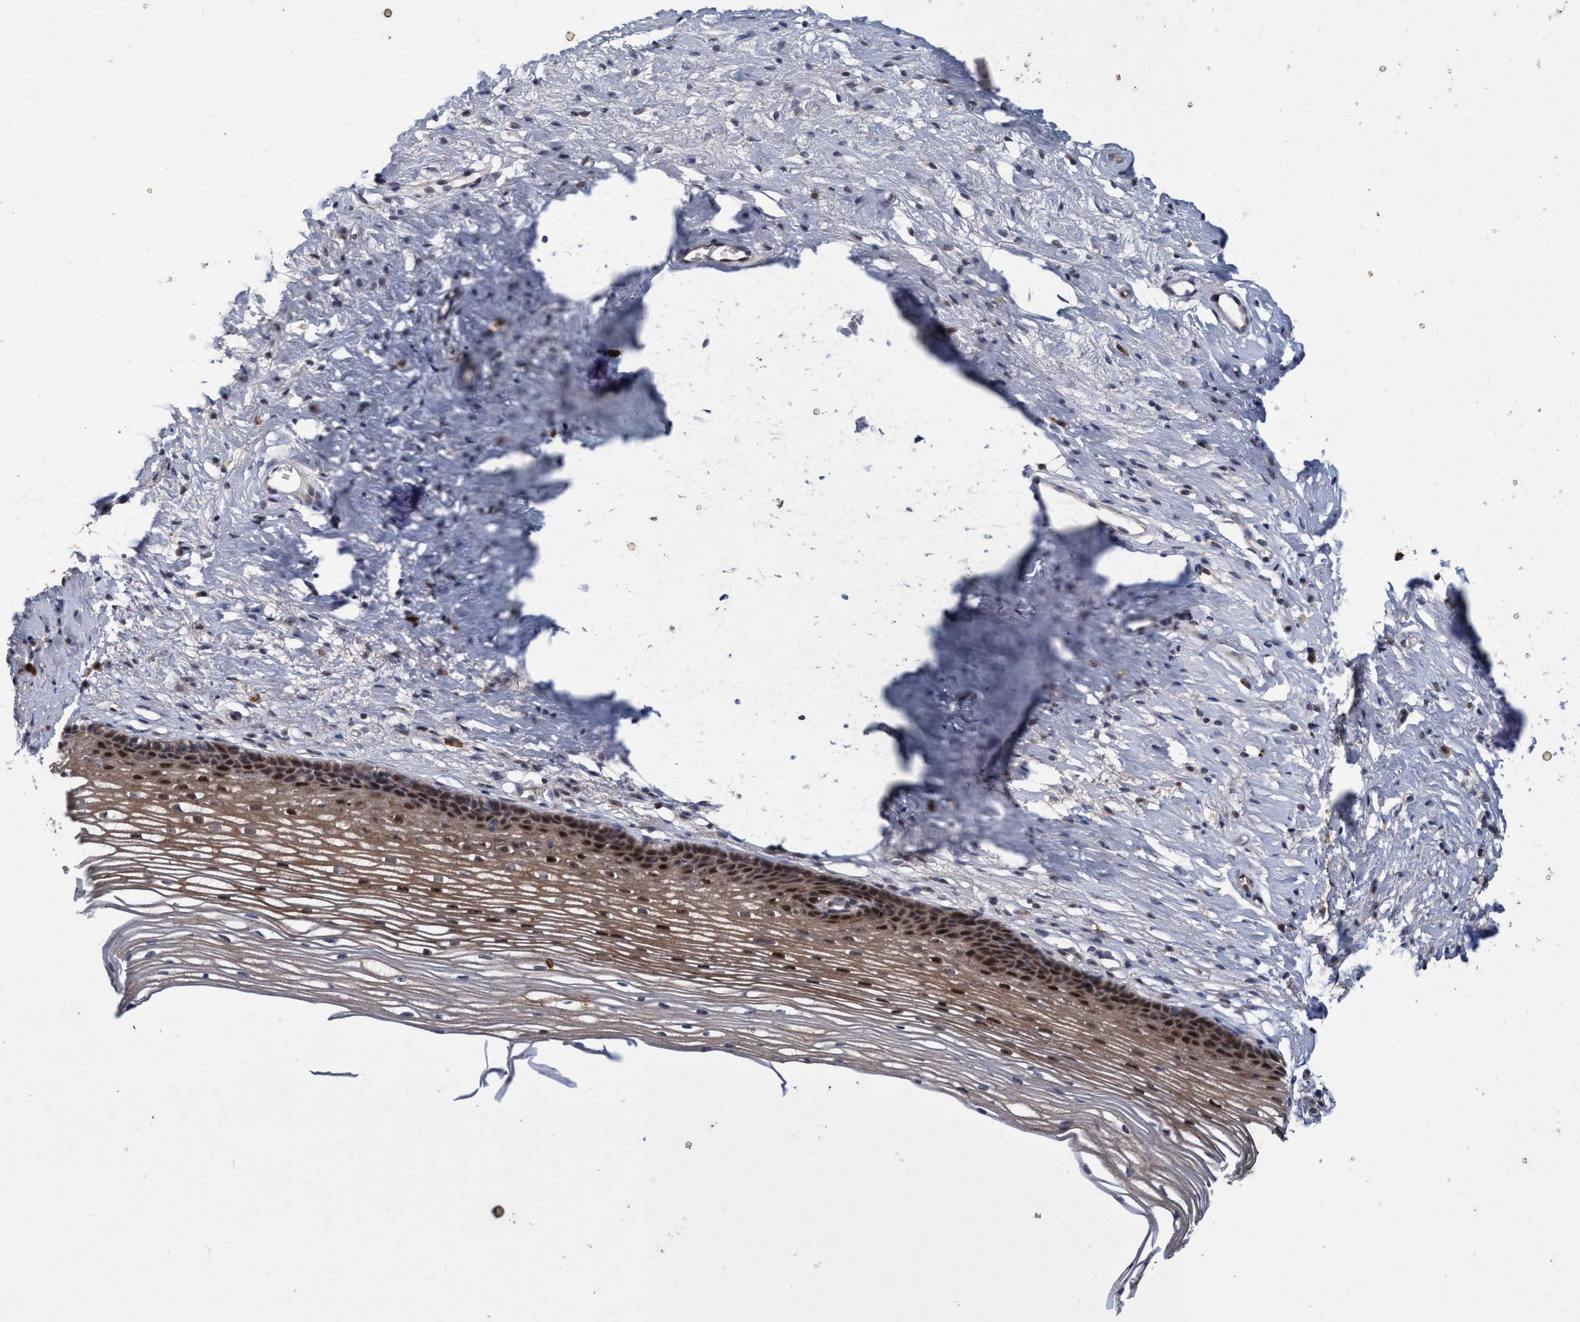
{"staining": {"intensity": "weak", "quantity": "<25%", "location": "cytoplasmic/membranous"}, "tissue": "cervix", "cell_type": "Glandular cells", "image_type": "normal", "snomed": [{"axis": "morphology", "description": "Normal tissue, NOS"}, {"axis": "topography", "description": "Cervix"}], "caption": "This is an immunohistochemistry (IHC) micrograph of unremarkable human cervix. There is no staining in glandular cells.", "gene": "ZNF677", "patient": {"sex": "female", "age": 77}}